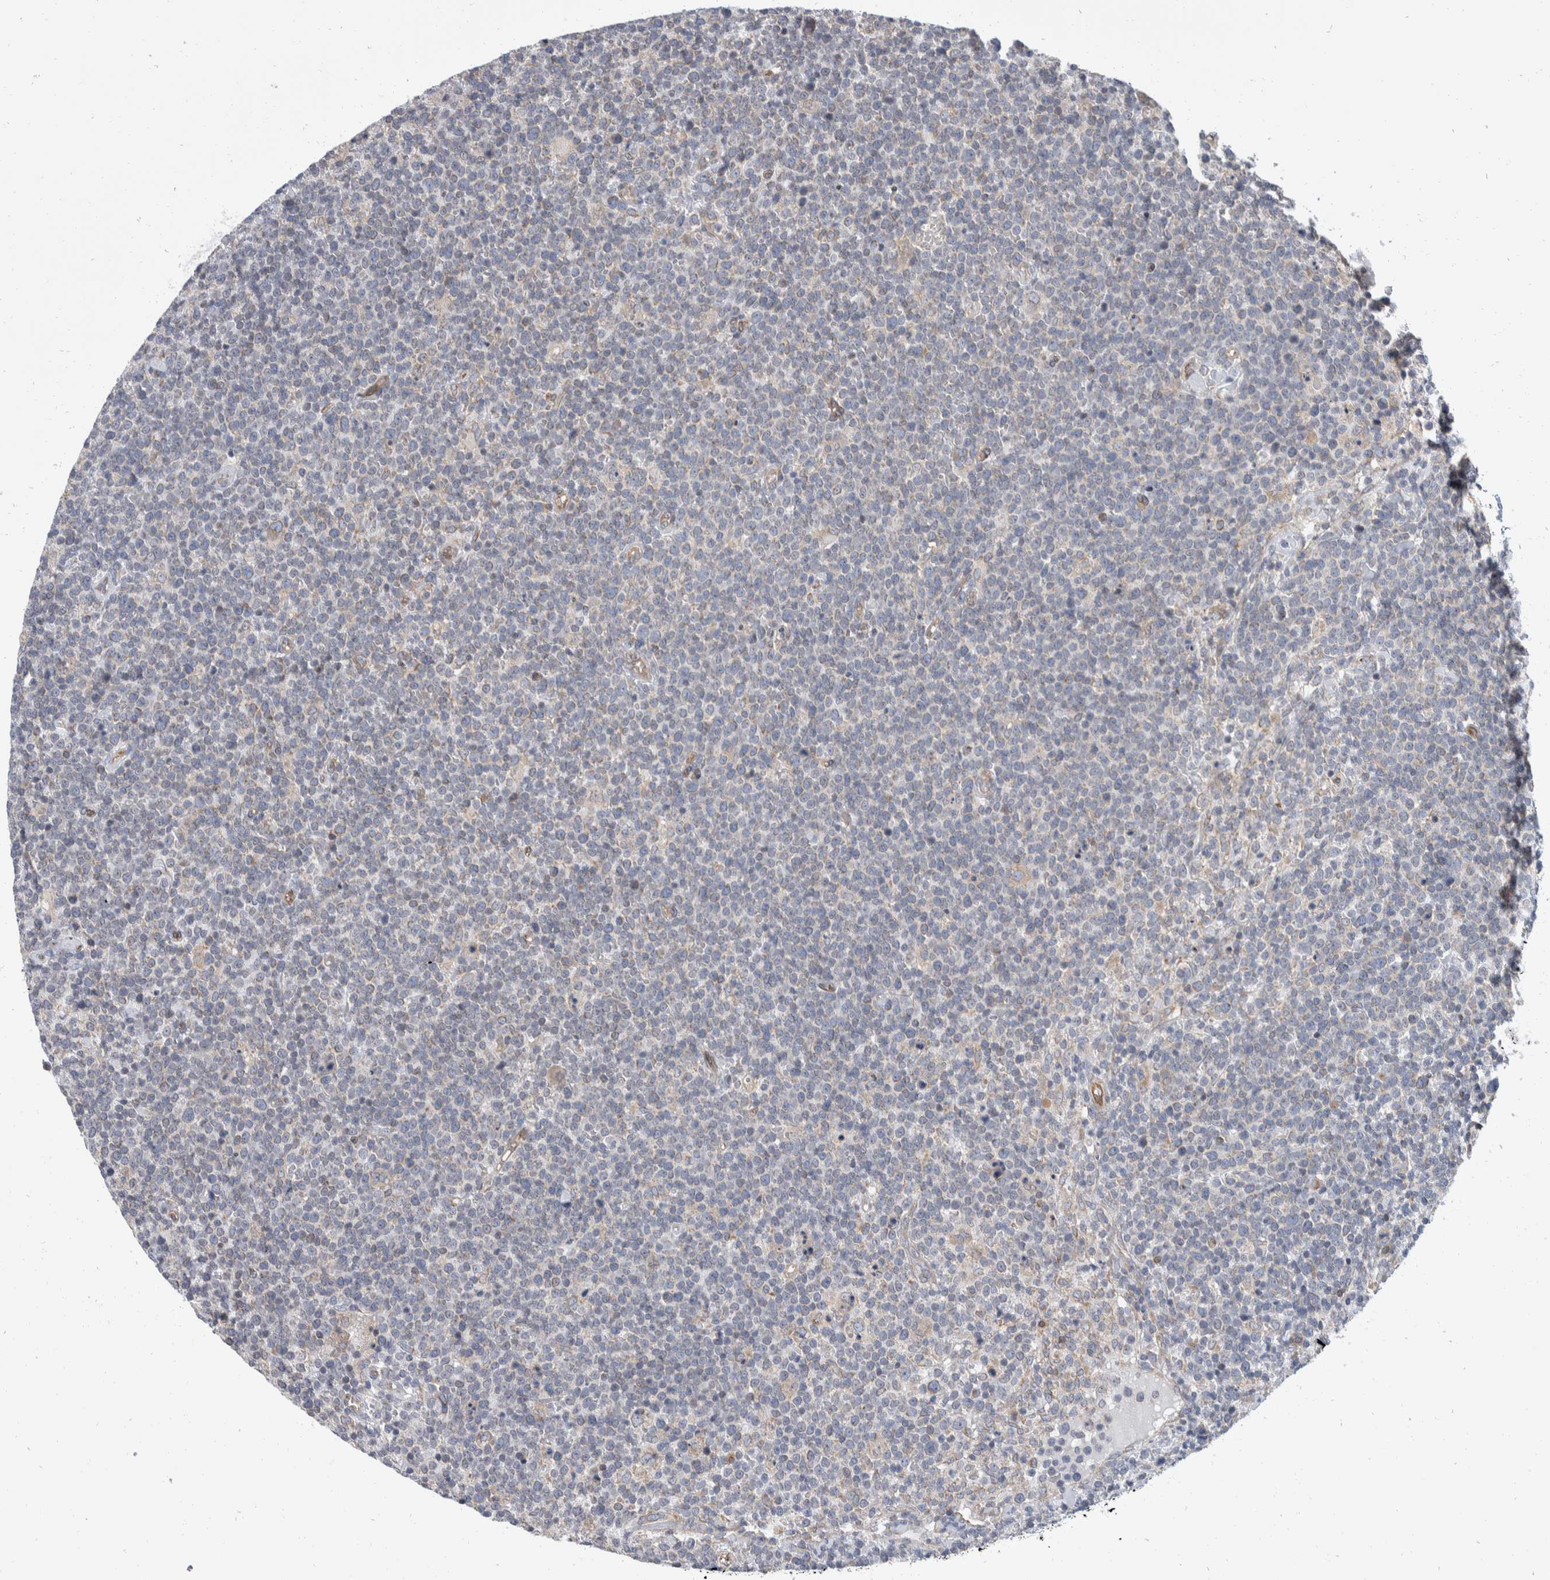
{"staining": {"intensity": "negative", "quantity": "none", "location": "none"}, "tissue": "lymphoma", "cell_type": "Tumor cells", "image_type": "cancer", "snomed": [{"axis": "morphology", "description": "Malignant lymphoma, non-Hodgkin's type, High grade"}, {"axis": "topography", "description": "Lymph node"}], "caption": "DAB (3,3'-diaminobenzidine) immunohistochemical staining of malignant lymphoma, non-Hodgkin's type (high-grade) shows no significant staining in tumor cells.", "gene": "TMEM245", "patient": {"sex": "male", "age": 61}}